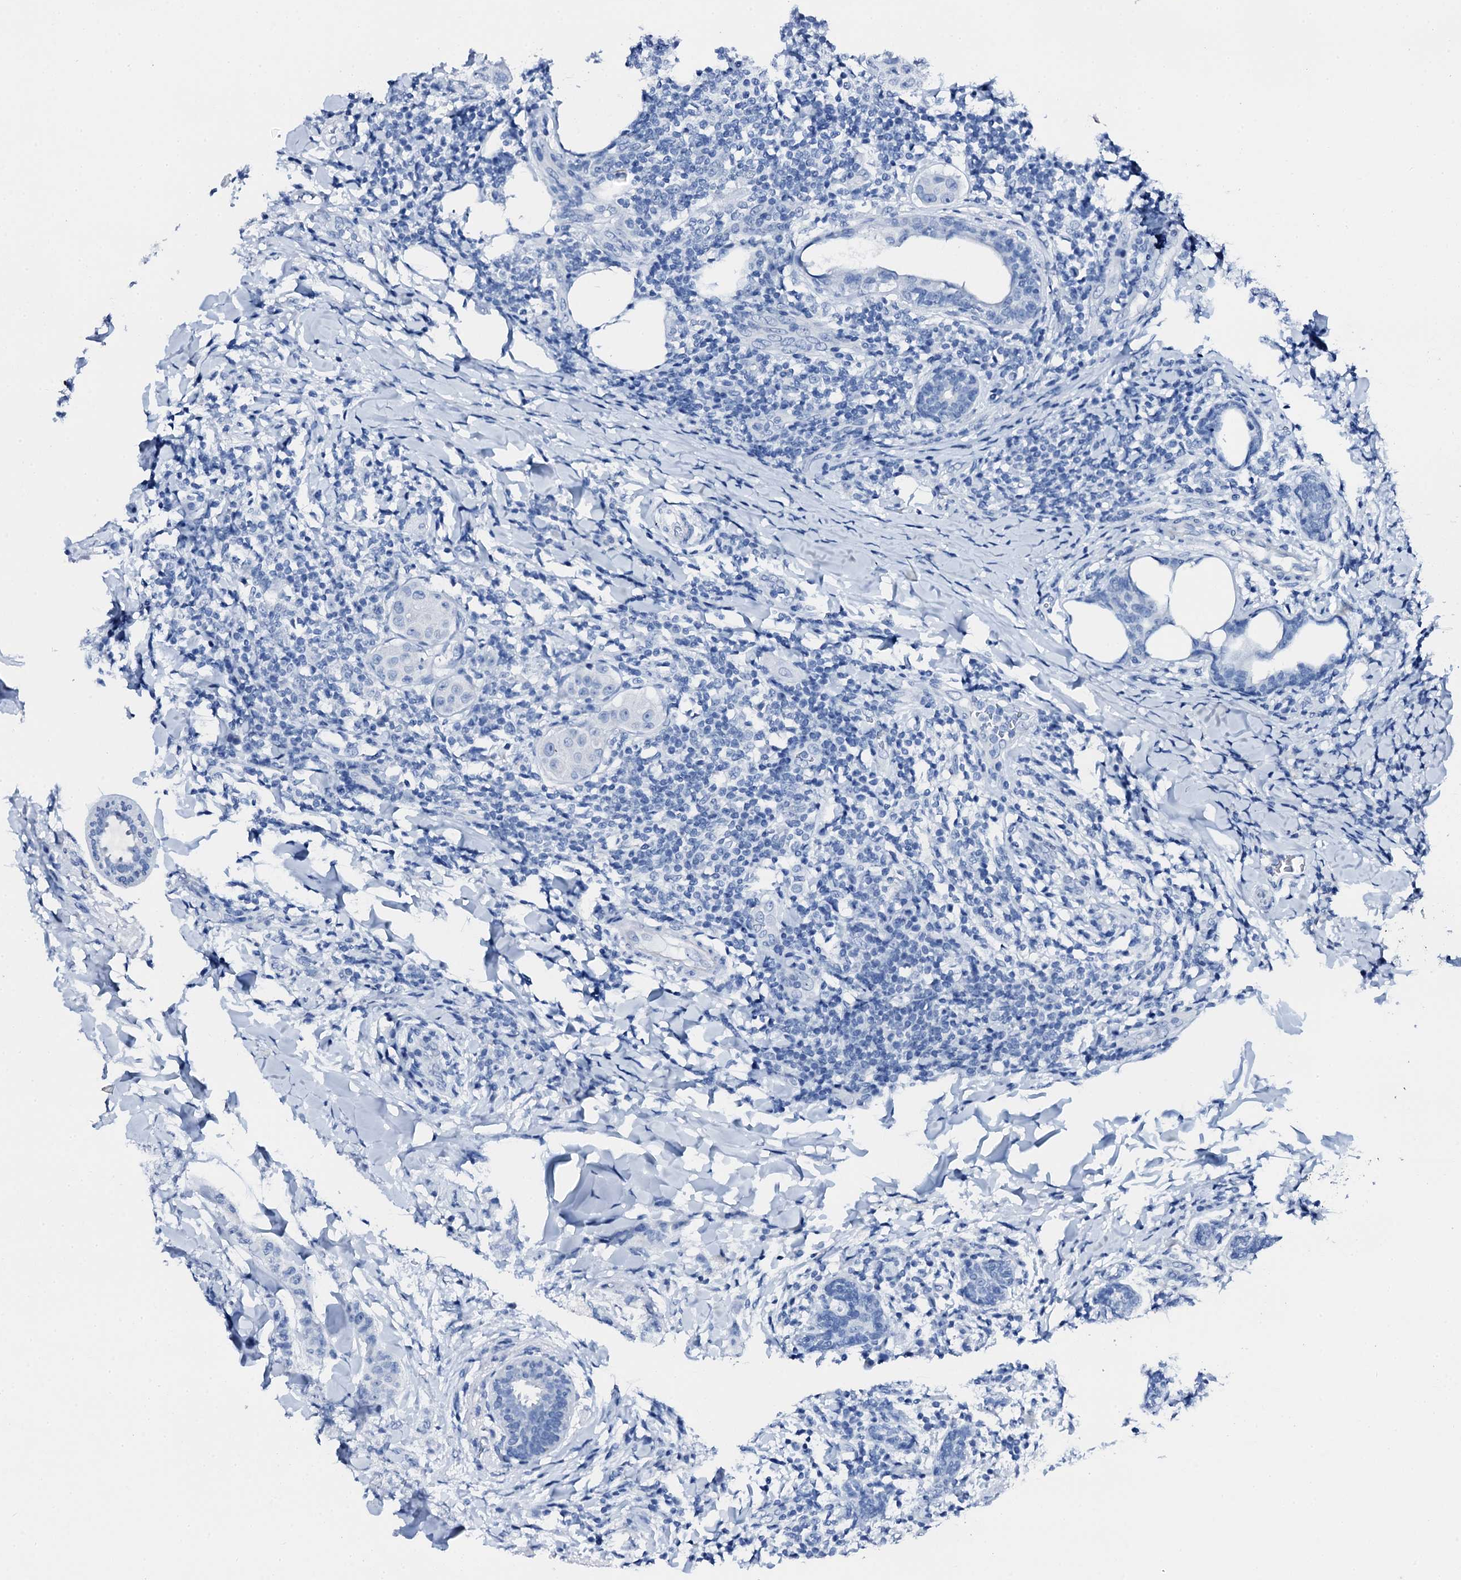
{"staining": {"intensity": "negative", "quantity": "none", "location": "none"}, "tissue": "breast cancer", "cell_type": "Tumor cells", "image_type": "cancer", "snomed": [{"axis": "morphology", "description": "Duct carcinoma"}, {"axis": "topography", "description": "Breast"}], "caption": "An IHC photomicrograph of breast cancer is shown. There is no staining in tumor cells of breast cancer.", "gene": "PTH", "patient": {"sex": "female", "age": 40}}